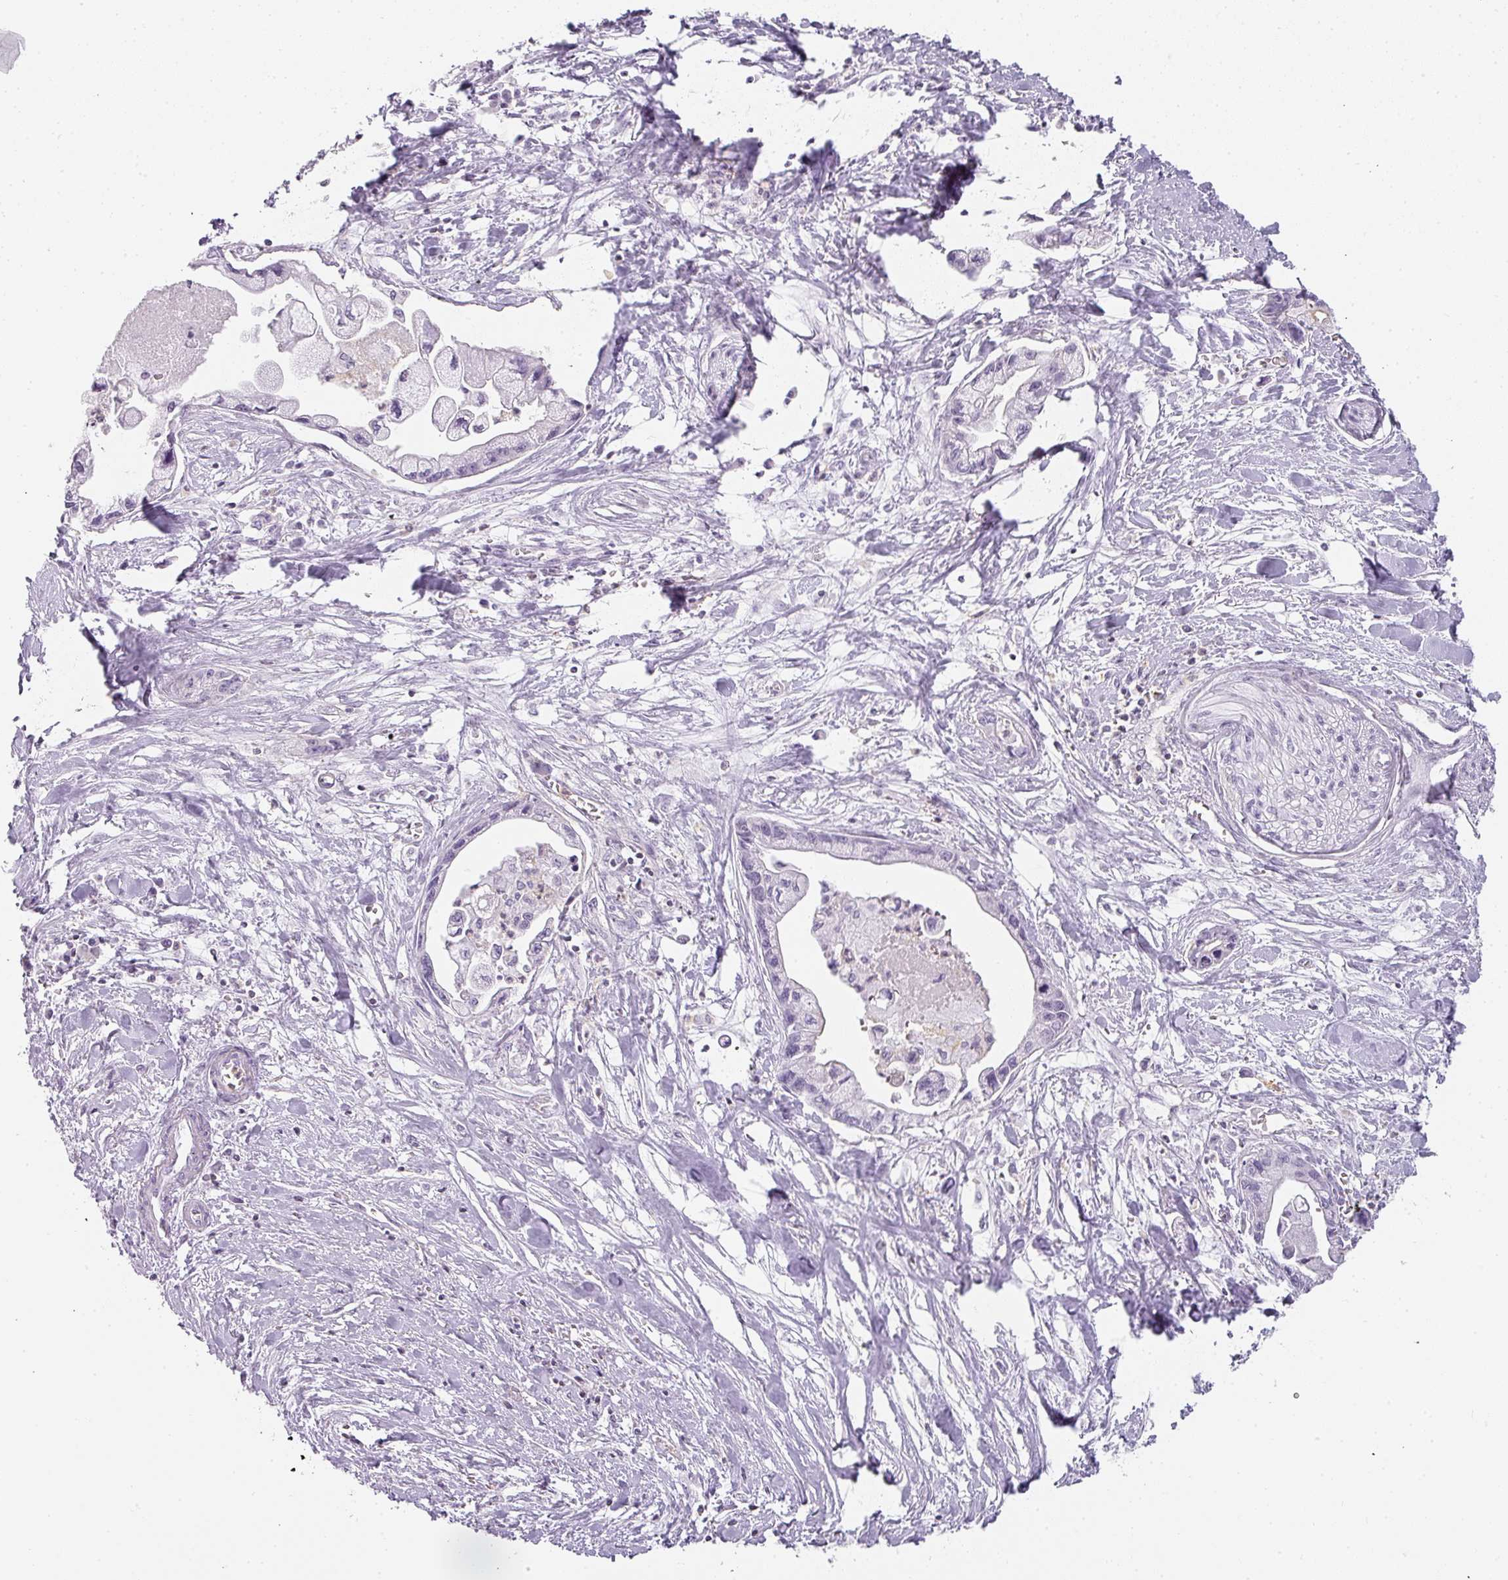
{"staining": {"intensity": "negative", "quantity": "none", "location": "none"}, "tissue": "pancreatic cancer", "cell_type": "Tumor cells", "image_type": "cancer", "snomed": [{"axis": "morphology", "description": "Adenocarcinoma, NOS"}, {"axis": "topography", "description": "Pancreas"}], "caption": "Pancreatic adenocarcinoma was stained to show a protein in brown. There is no significant positivity in tumor cells.", "gene": "TMEM42", "patient": {"sex": "male", "age": 61}}